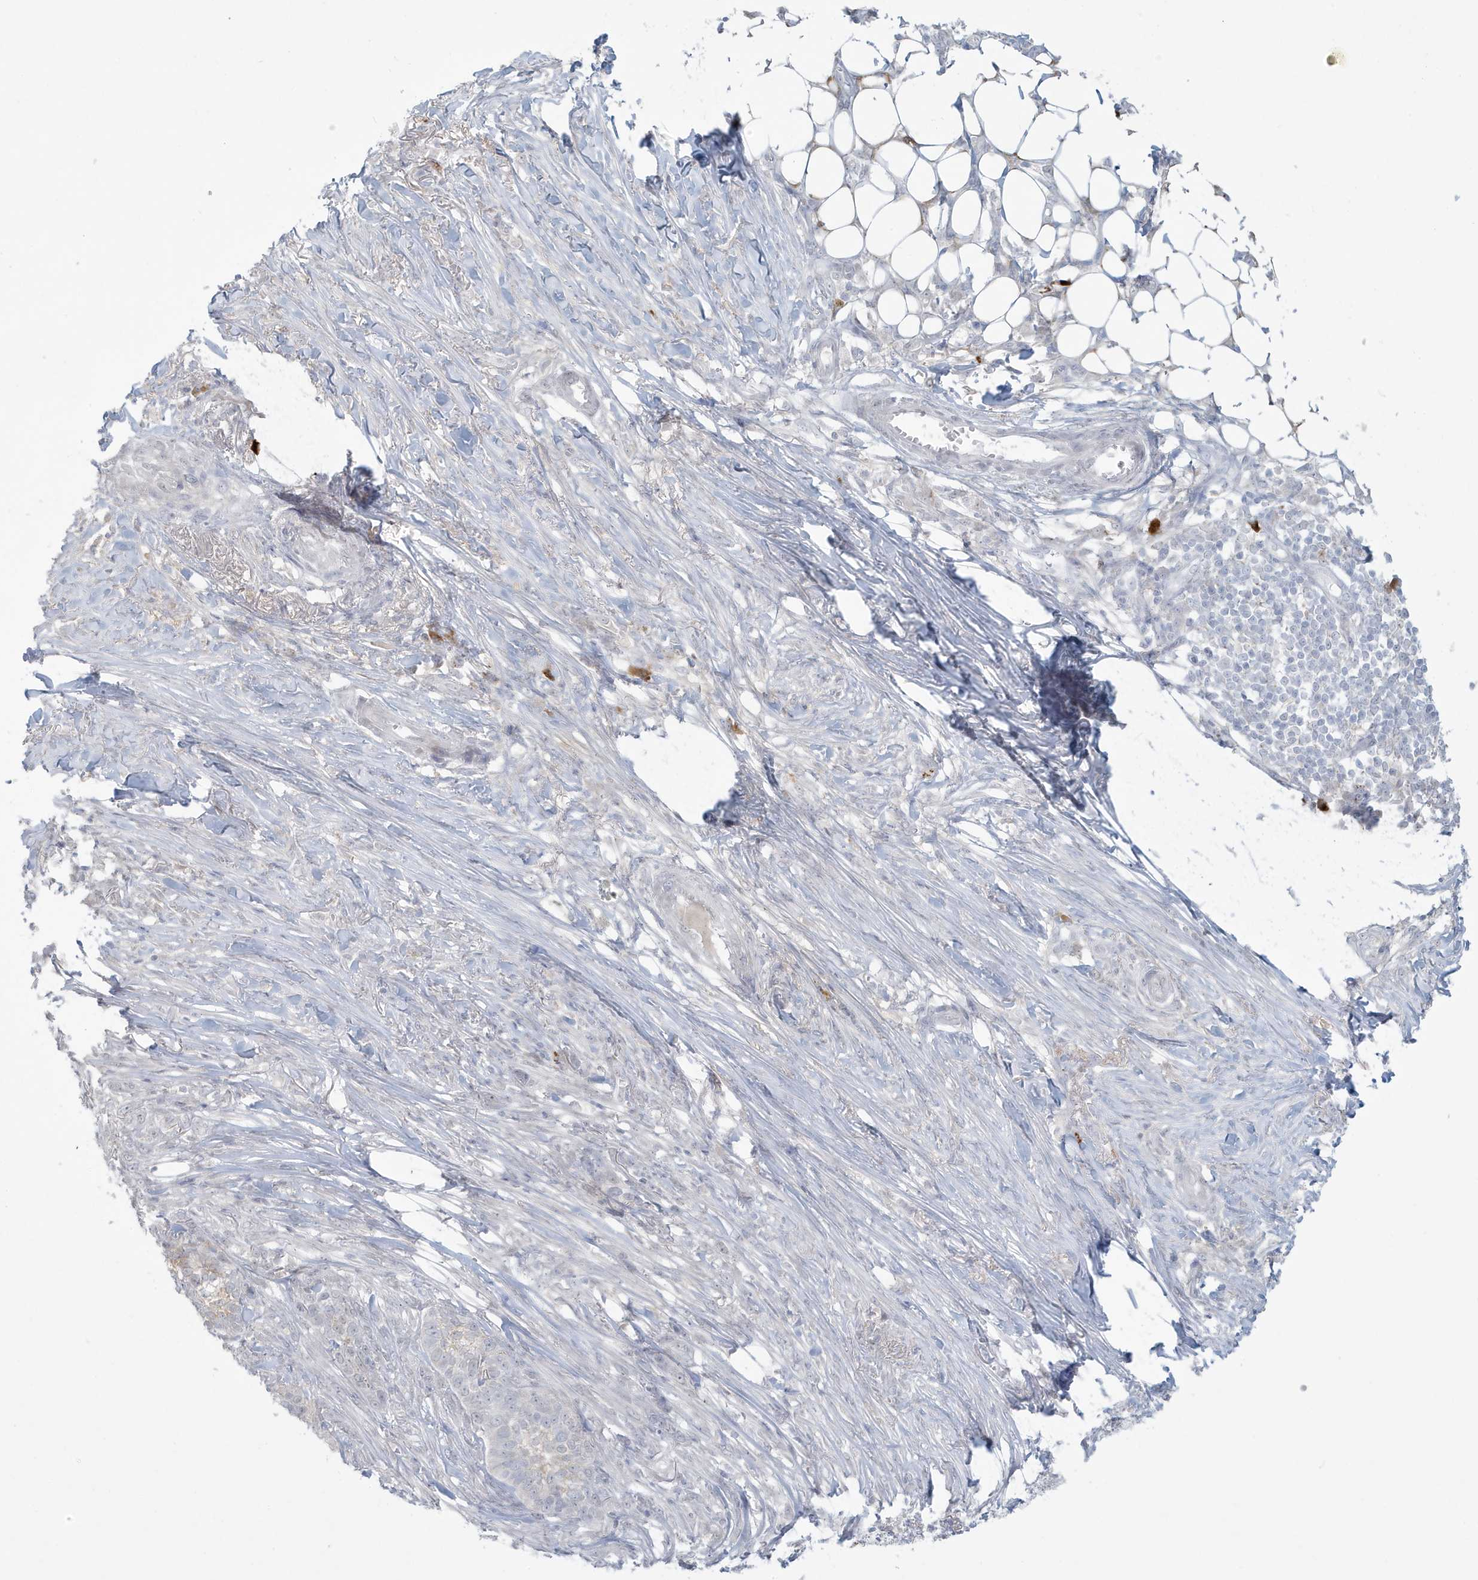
{"staining": {"intensity": "negative", "quantity": "none", "location": "none"}, "tissue": "skin cancer", "cell_type": "Tumor cells", "image_type": "cancer", "snomed": [{"axis": "morphology", "description": "Basal cell carcinoma"}, {"axis": "topography", "description": "Skin"}], "caption": "The micrograph demonstrates no significant positivity in tumor cells of basal cell carcinoma (skin).", "gene": "HERC6", "patient": {"sex": "male", "age": 85}}